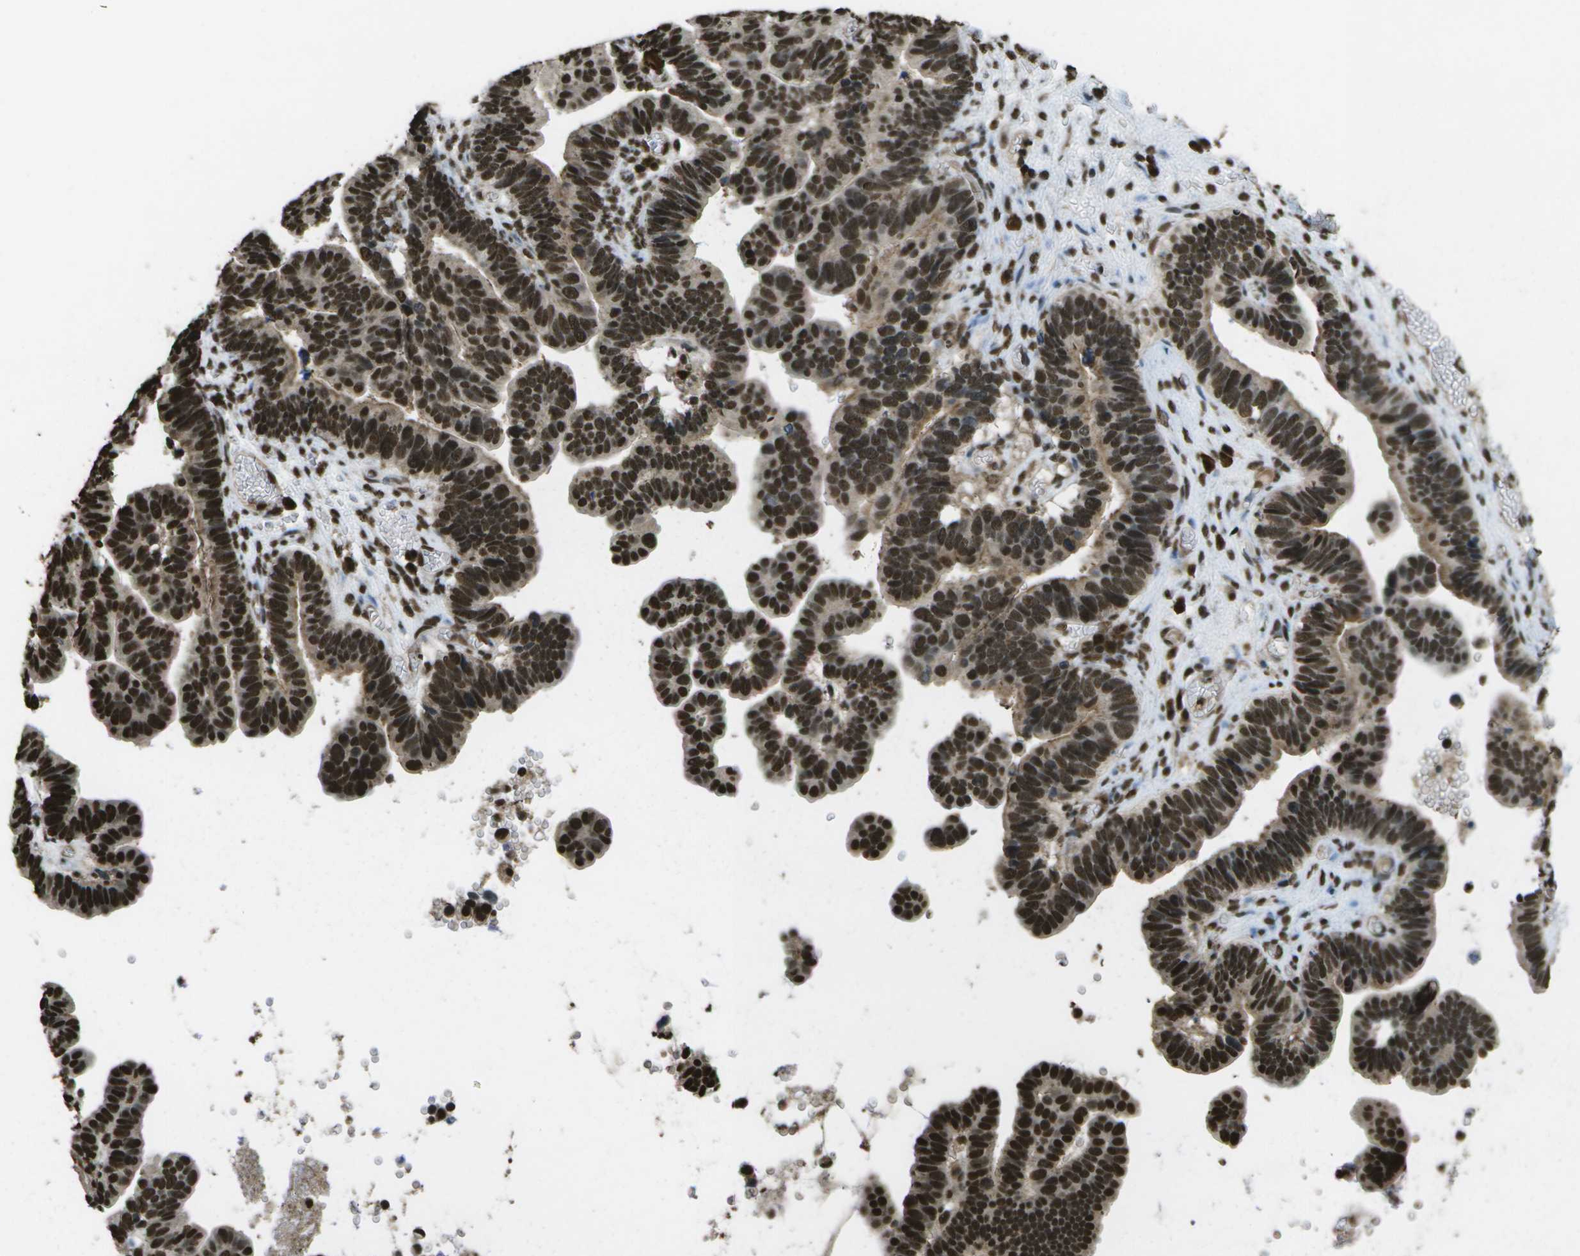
{"staining": {"intensity": "strong", "quantity": ">75%", "location": "nuclear"}, "tissue": "ovarian cancer", "cell_type": "Tumor cells", "image_type": "cancer", "snomed": [{"axis": "morphology", "description": "Cystadenocarcinoma, serous, NOS"}, {"axis": "topography", "description": "Ovary"}], "caption": "Brown immunohistochemical staining in ovarian cancer (serous cystadenocarcinoma) shows strong nuclear expression in about >75% of tumor cells.", "gene": "SPEN", "patient": {"sex": "female", "age": 56}}